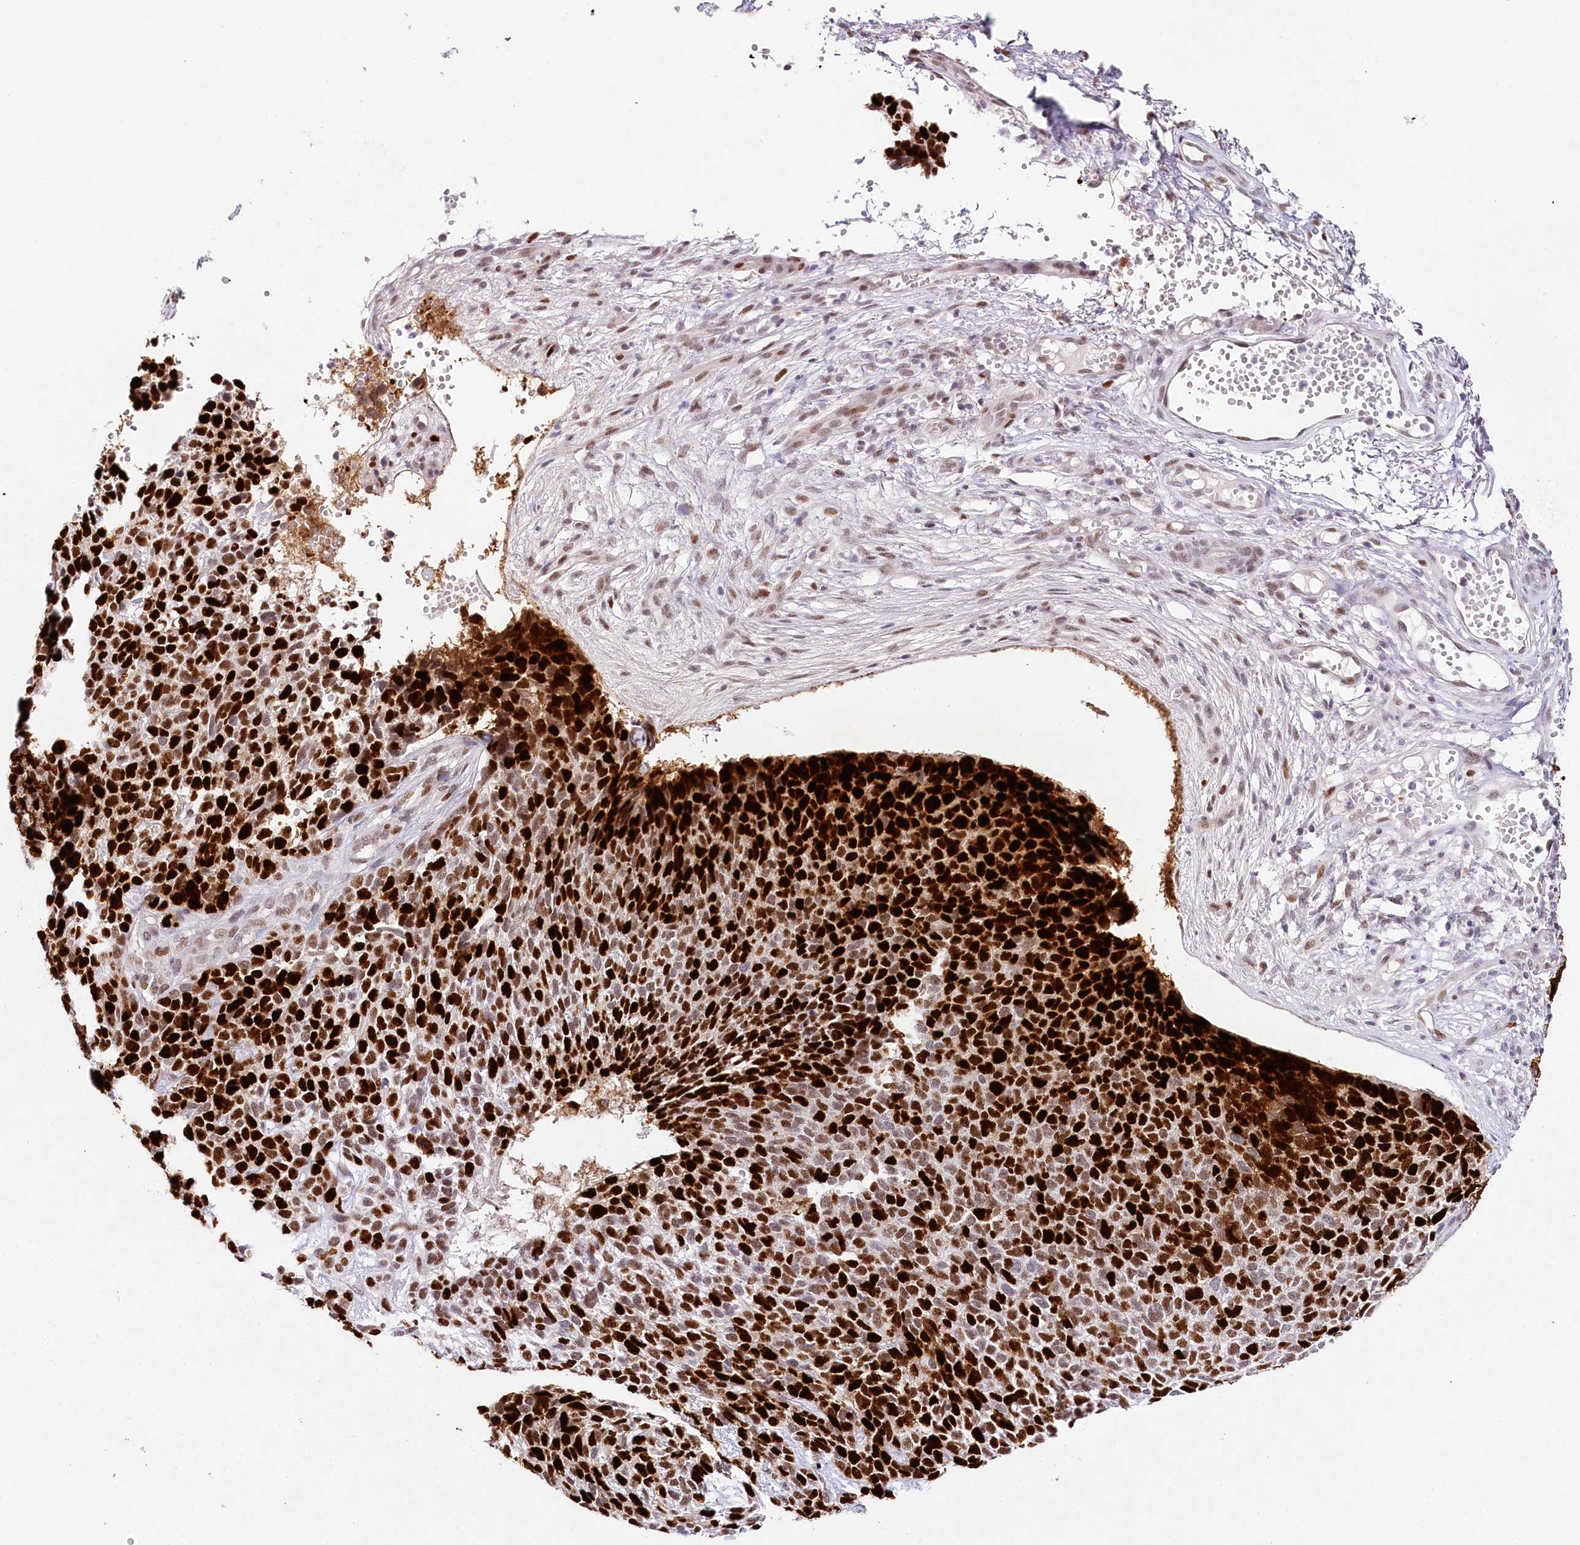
{"staining": {"intensity": "strong", "quantity": ">75%", "location": "nuclear"}, "tissue": "skin cancer", "cell_type": "Tumor cells", "image_type": "cancer", "snomed": [{"axis": "morphology", "description": "Basal cell carcinoma"}, {"axis": "topography", "description": "Skin"}], "caption": "A brown stain shows strong nuclear positivity of a protein in skin cancer tumor cells.", "gene": "TP53", "patient": {"sex": "female", "age": 84}}